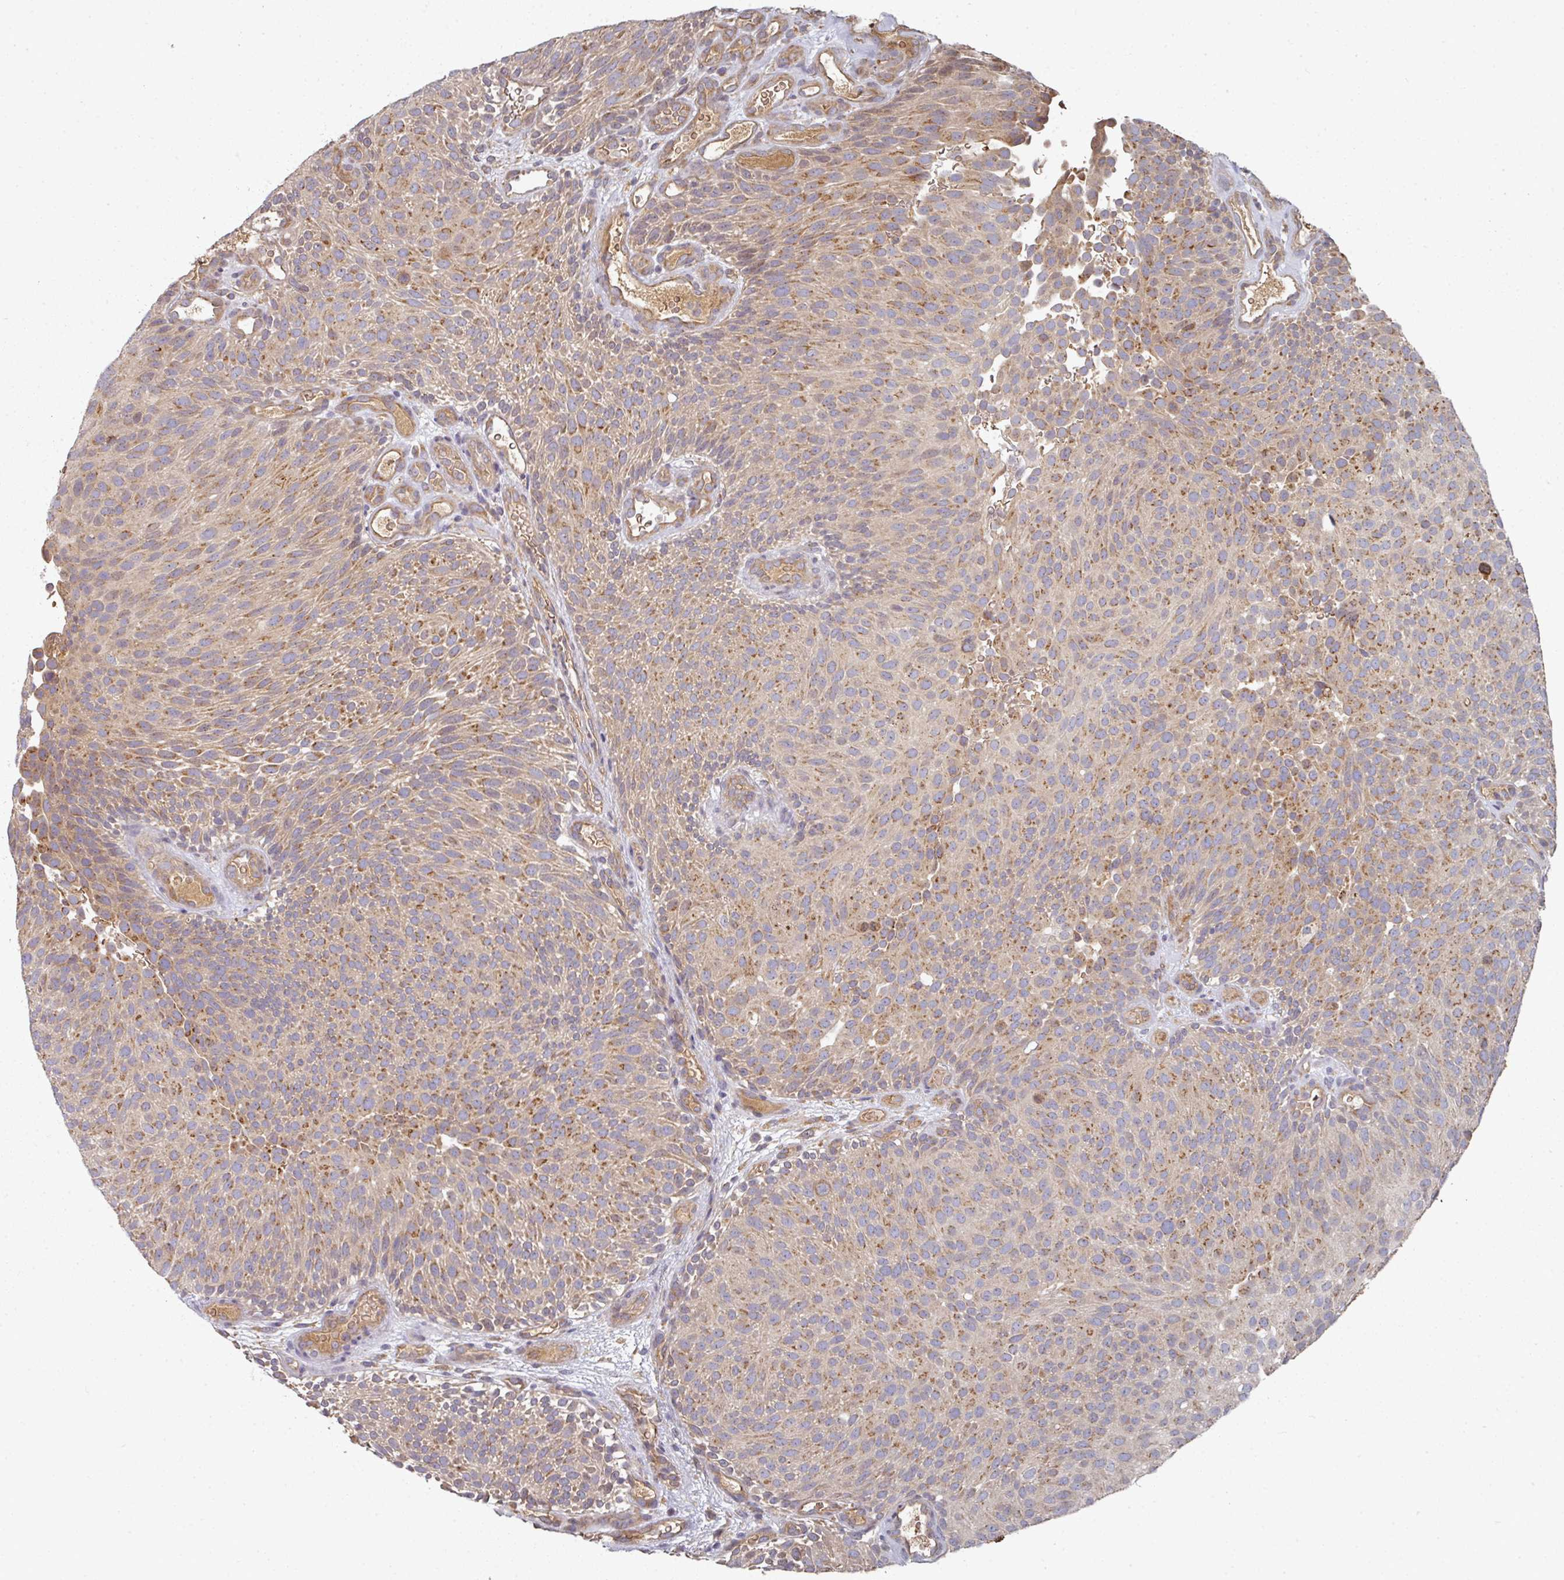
{"staining": {"intensity": "moderate", "quantity": "25%-75%", "location": "cytoplasmic/membranous"}, "tissue": "urothelial cancer", "cell_type": "Tumor cells", "image_type": "cancer", "snomed": [{"axis": "morphology", "description": "Urothelial carcinoma, Low grade"}, {"axis": "topography", "description": "Urinary bladder"}], "caption": "There is medium levels of moderate cytoplasmic/membranous staining in tumor cells of low-grade urothelial carcinoma, as demonstrated by immunohistochemical staining (brown color).", "gene": "EDEM2", "patient": {"sex": "male", "age": 78}}